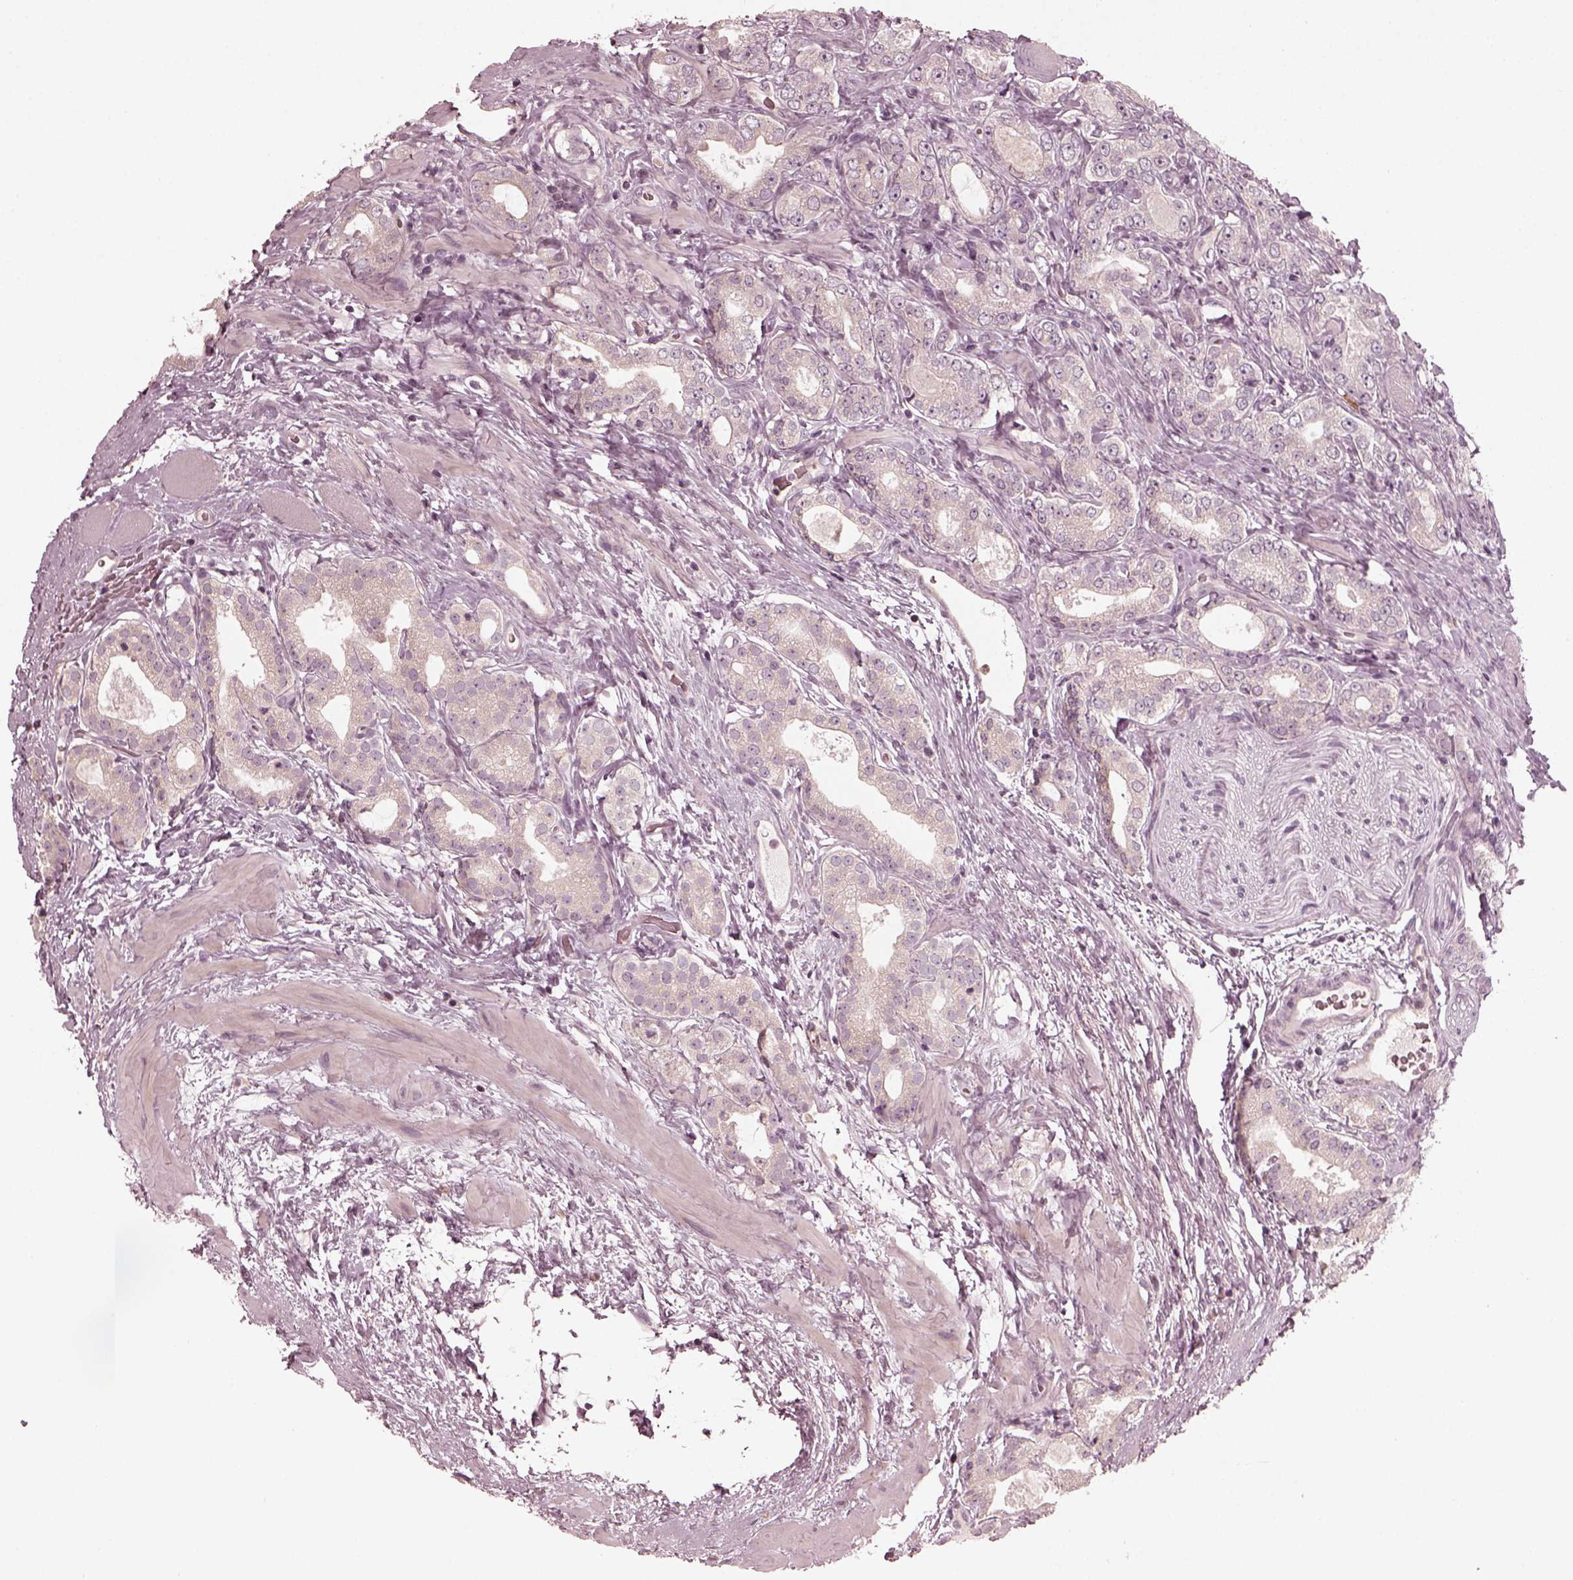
{"staining": {"intensity": "negative", "quantity": "none", "location": "none"}, "tissue": "prostate cancer", "cell_type": "Tumor cells", "image_type": "cancer", "snomed": [{"axis": "morphology", "description": "Adenocarcinoma, NOS"}, {"axis": "topography", "description": "Prostate"}], "caption": "Protein analysis of prostate cancer demonstrates no significant expression in tumor cells.", "gene": "CHIT1", "patient": {"sex": "male", "age": 64}}